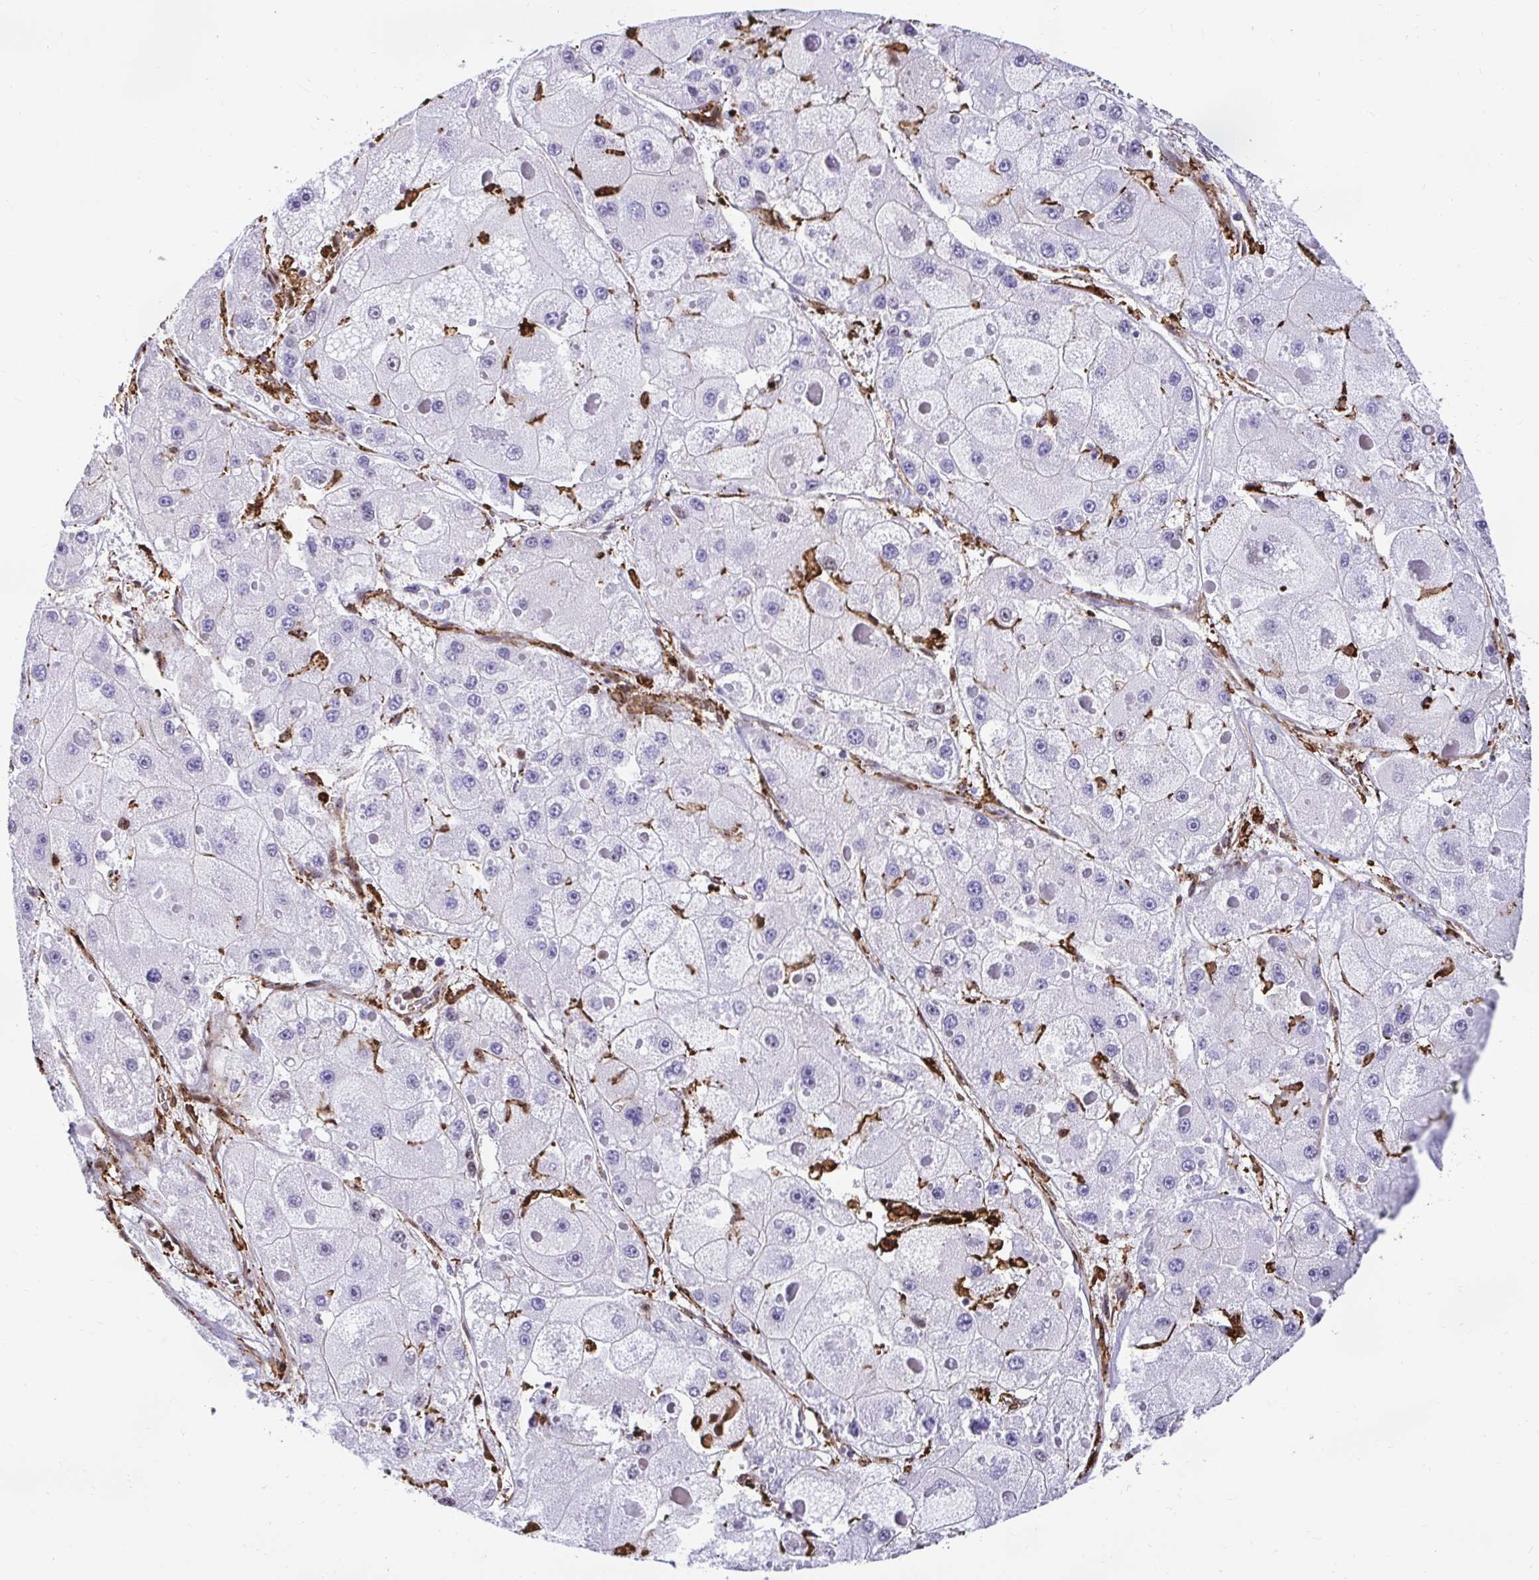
{"staining": {"intensity": "negative", "quantity": "none", "location": "none"}, "tissue": "liver cancer", "cell_type": "Tumor cells", "image_type": "cancer", "snomed": [{"axis": "morphology", "description": "Carcinoma, Hepatocellular, NOS"}, {"axis": "topography", "description": "Liver"}], "caption": "Human liver hepatocellular carcinoma stained for a protein using immunohistochemistry exhibits no positivity in tumor cells.", "gene": "GSN", "patient": {"sex": "female", "age": 73}}